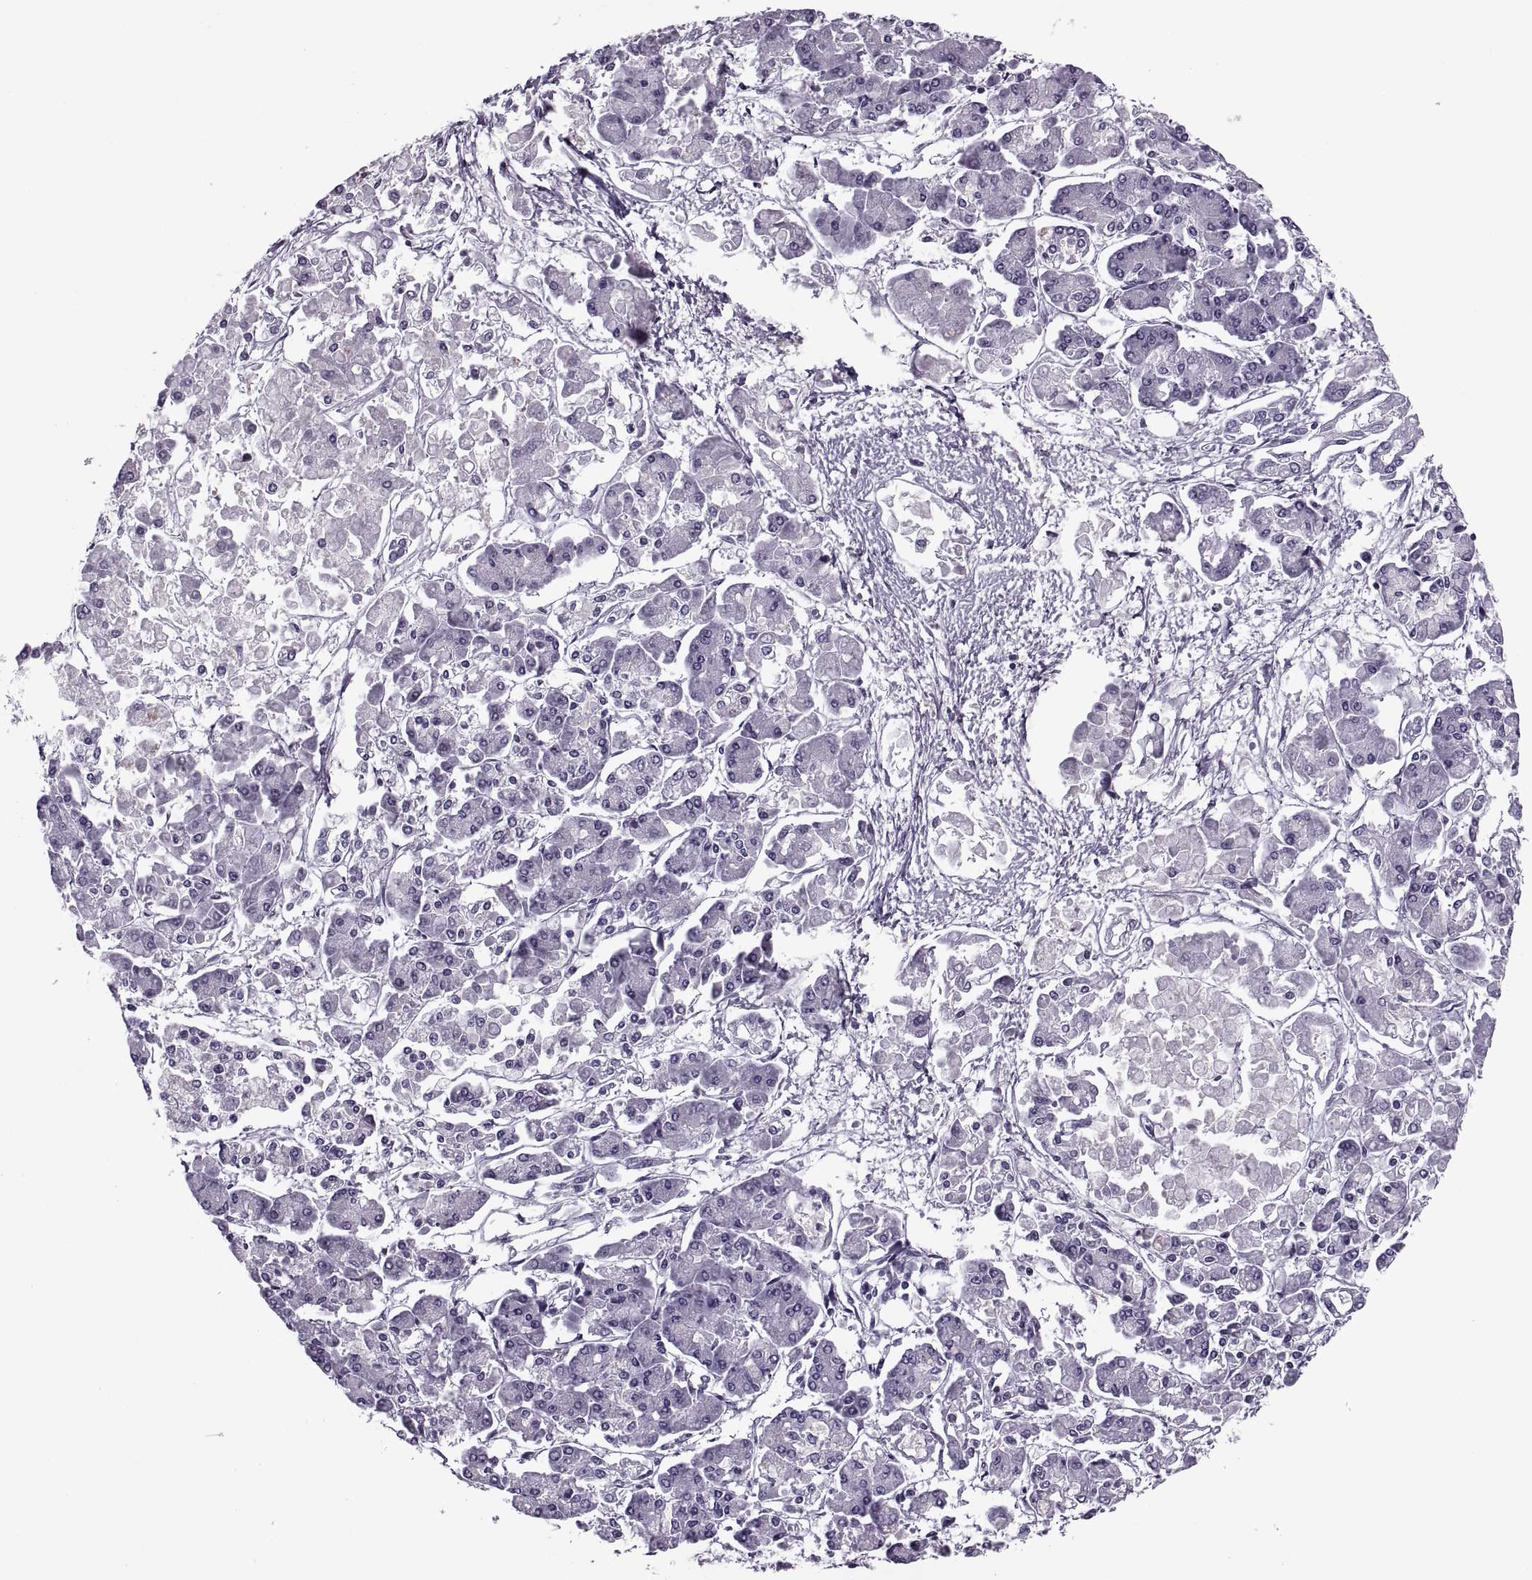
{"staining": {"intensity": "negative", "quantity": "none", "location": "none"}, "tissue": "pancreatic cancer", "cell_type": "Tumor cells", "image_type": "cancer", "snomed": [{"axis": "morphology", "description": "Adenocarcinoma, NOS"}, {"axis": "topography", "description": "Pancreas"}], "caption": "Tumor cells show no significant protein staining in adenocarcinoma (pancreatic).", "gene": "SYNGR4", "patient": {"sex": "male", "age": 85}}